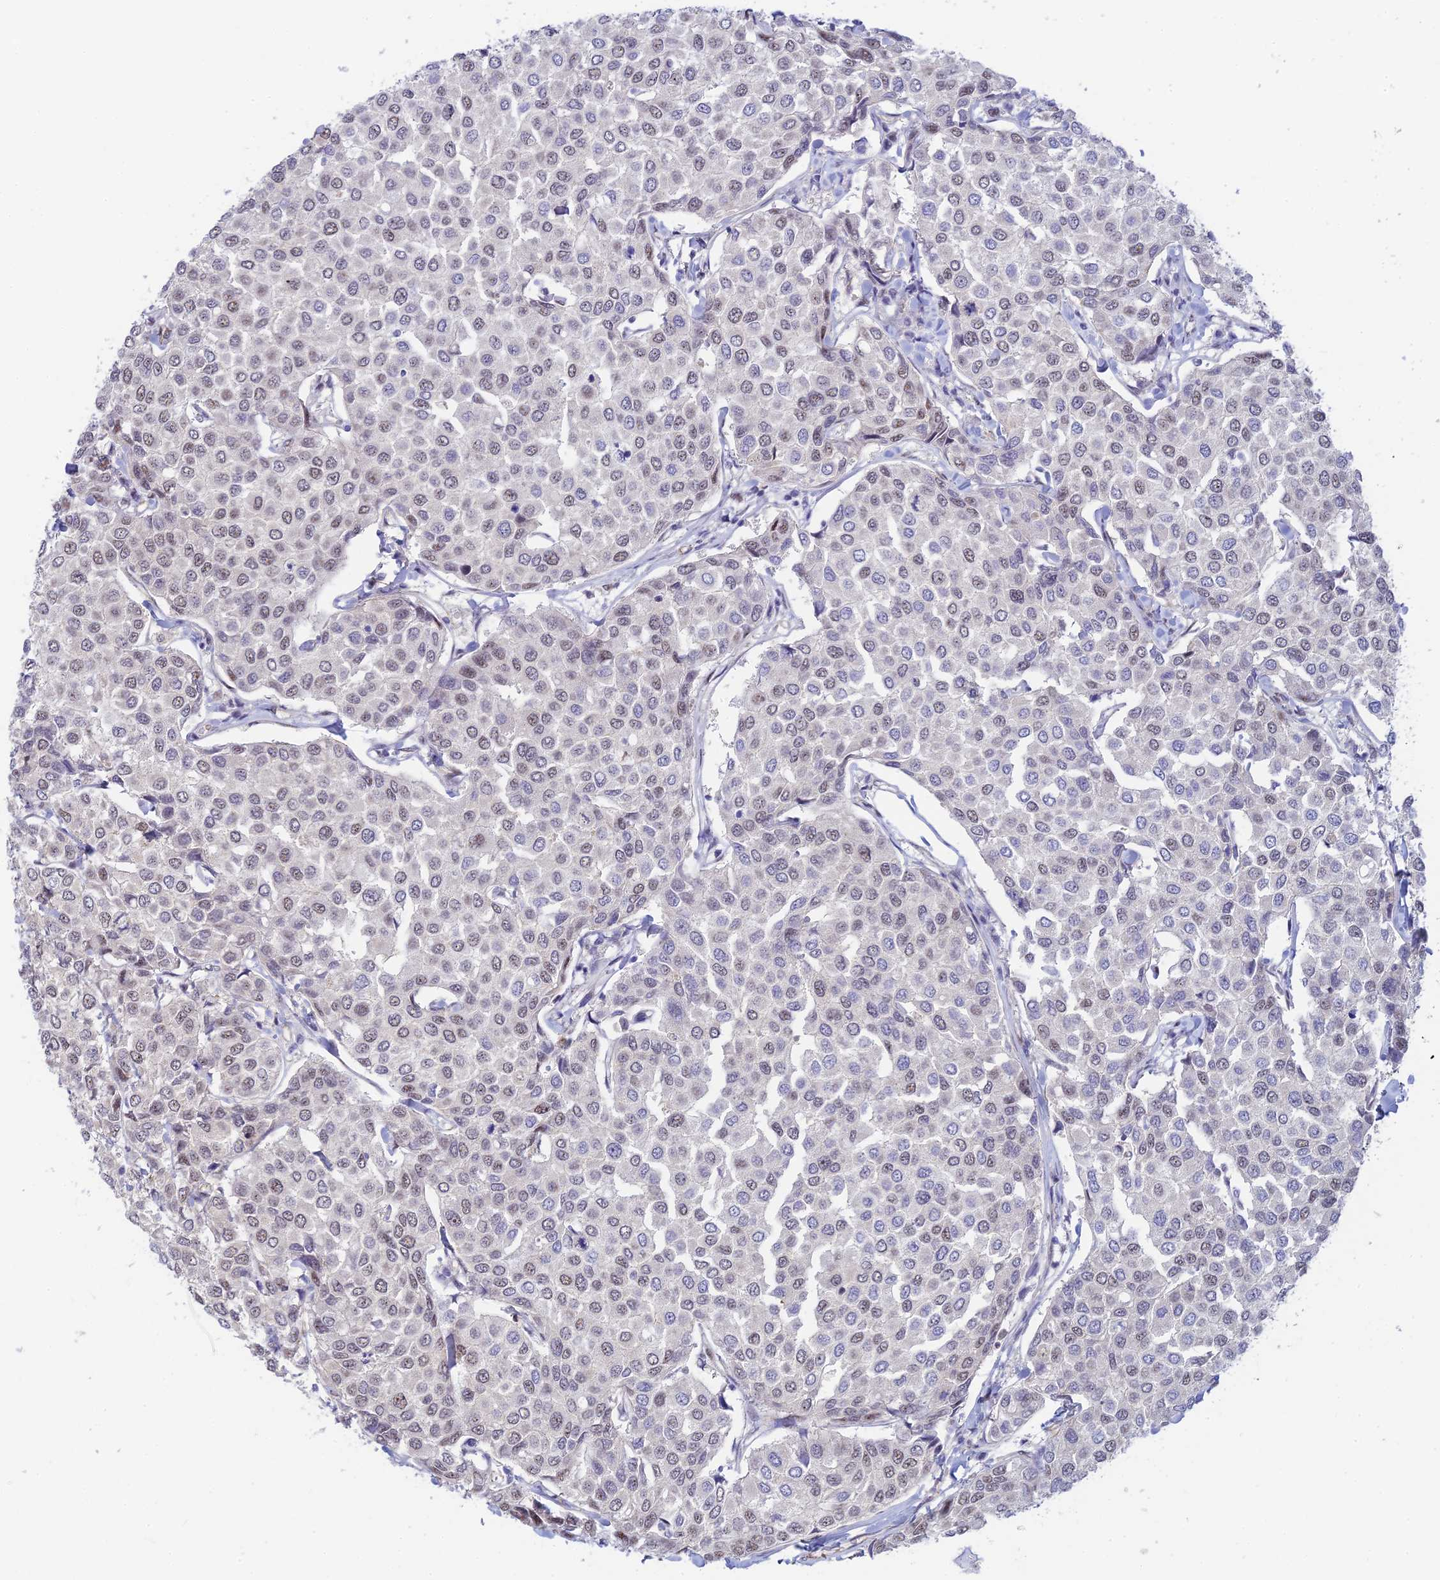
{"staining": {"intensity": "weak", "quantity": "25%-75%", "location": "nuclear"}, "tissue": "breast cancer", "cell_type": "Tumor cells", "image_type": "cancer", "snomed": [{"axis": "morphology", "description": "Duct carcinoma"}, {"axis": "topography", "description": "Breast"}], "caption": "Brown immunohistochemical staining in human invasive ductal carcinoma (breast) displays weak nuclear expression in about 25%-75% of tumor cells. (DAB (3,3'-diaminobenzidine) IHC with brightfield microscopy, high magnification).", "gene": "CFAP92", "patient": {"sex": "female", "age": 55}}